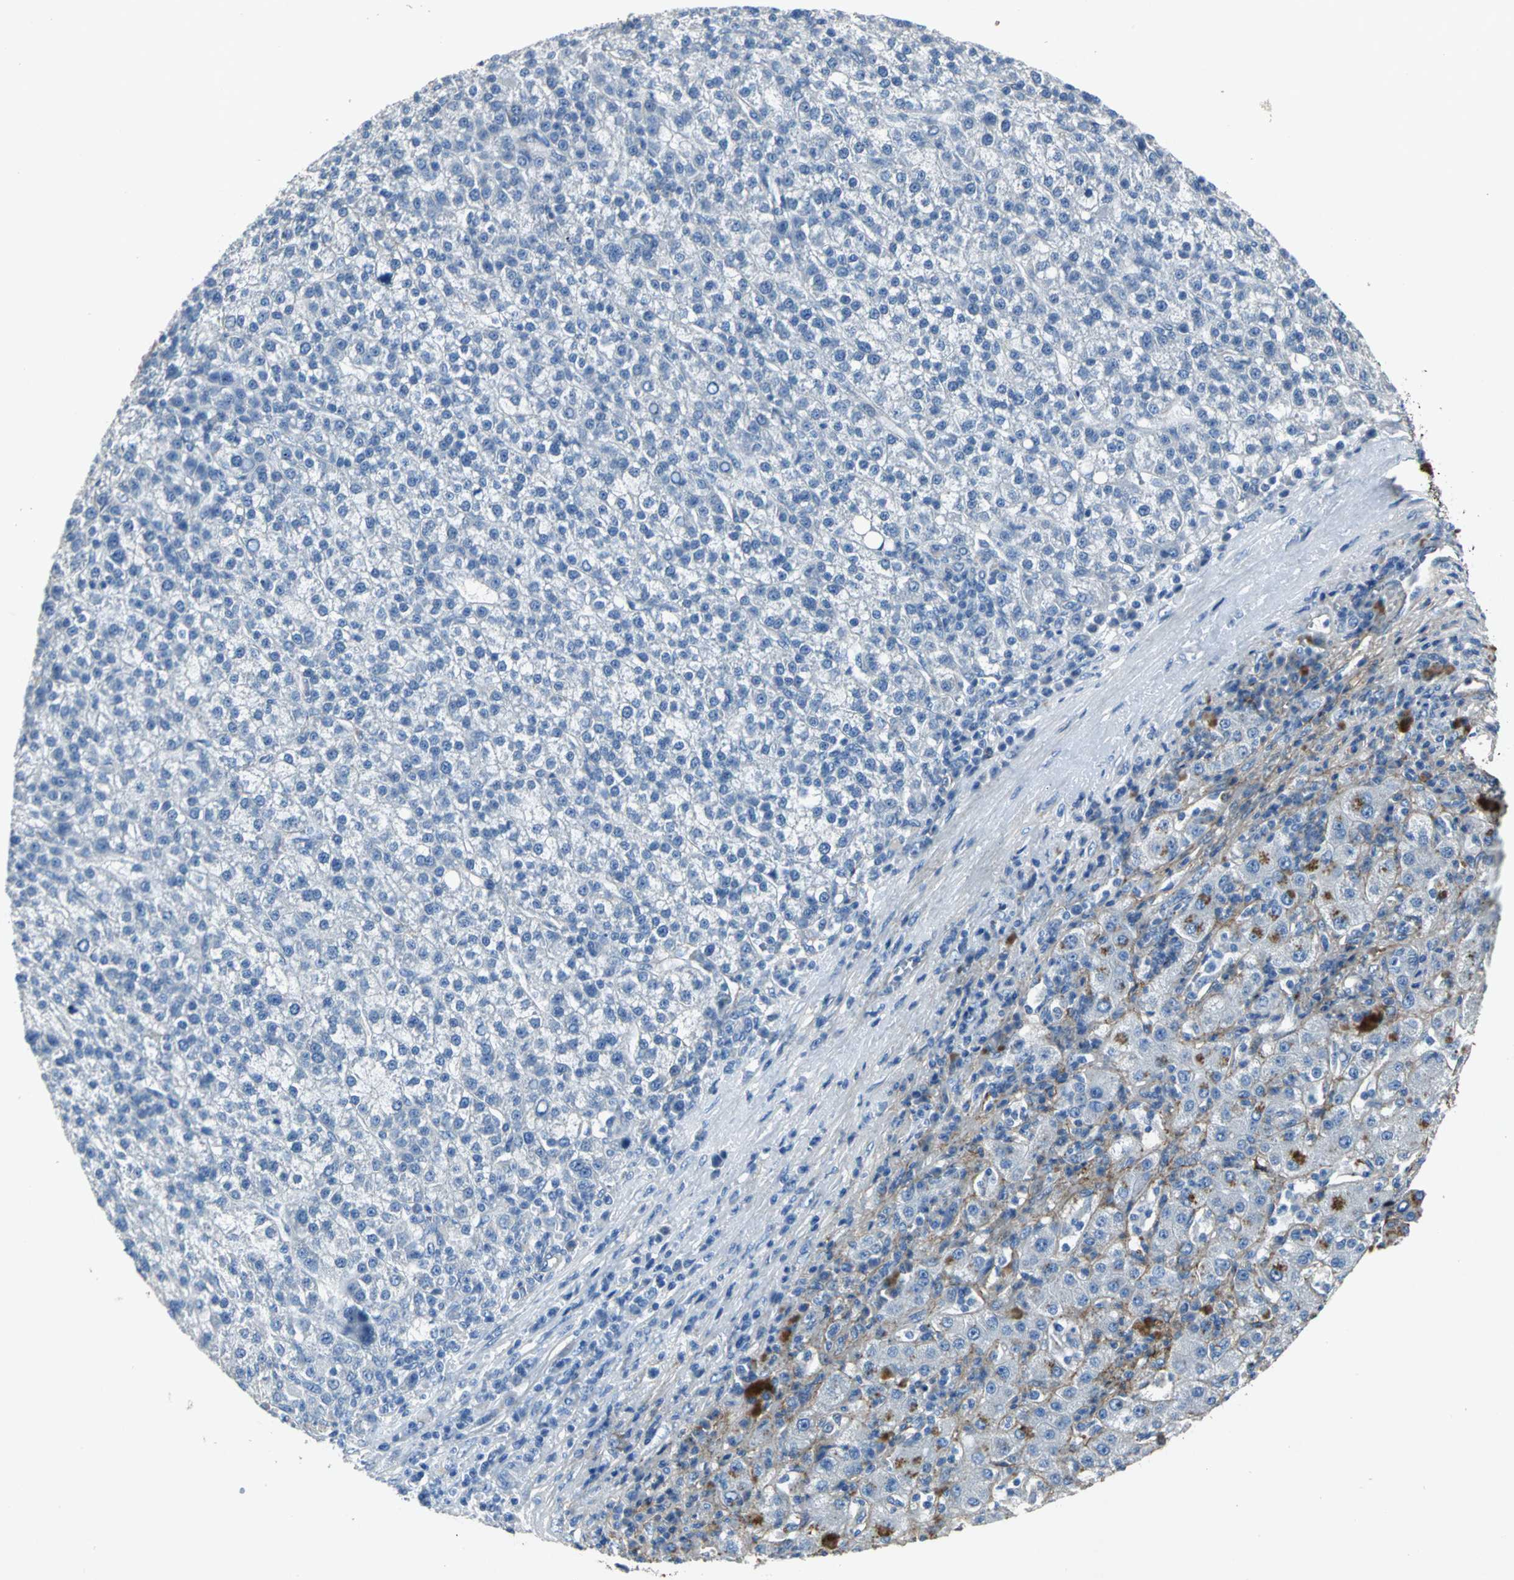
{"staining": {"intensity": "negative", "quantity": "none", "location": "none"}, "tissue": "liver cancer", "cell_type": "Tumor cells", "image_type": "cancer", "snomed": [{"axis": "morphology", "description": "Carcinoma, Hepatocellular, NOS"}, {"axis": "topography", "description": "Liver"}], "caption": "Protein analysis of liver cancer displays no significant expression in tumor cells. Brightfield microscopy of immunohistochemistry stained with DAB (3,3'-diaminobenzidine) (brown) and hematoxylin (blue), captured at high magnification.", "gene": "EFNB3", "patient": {"sex": "female", "age": 58}}